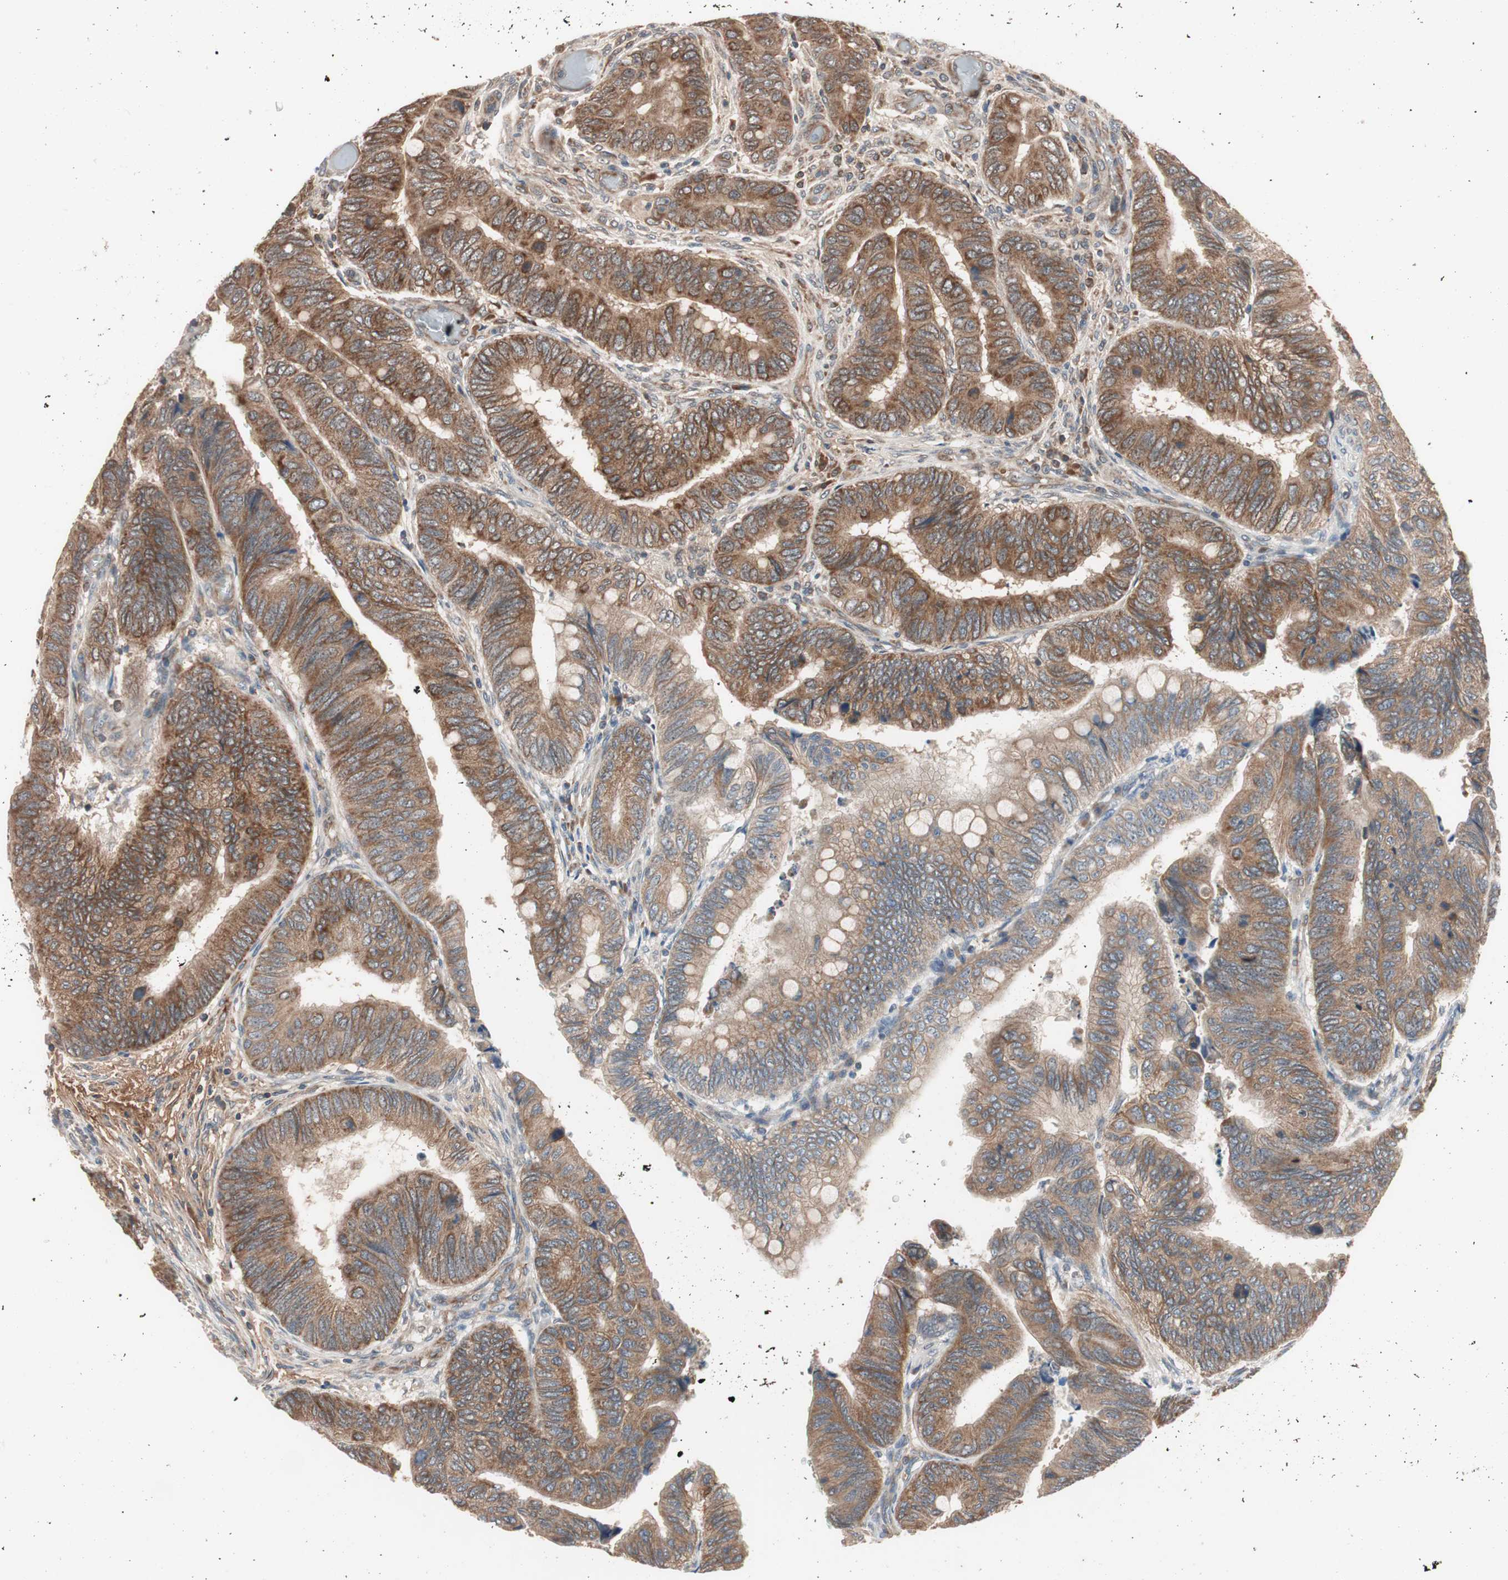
{"staining": {"intensity": "moderate", "quantity": ">75%", "location": "cytoplasmic/membranous"}, "tissue": "colorectal cancer", "cell_type": "Tumor cells", "image_type": "cancer", "snomed": [{"axis": "morphology", "description": "Normal tissue, NOS"}, {"axis": "morphology", "description": "Adenocarcinoma, NOS"}, {"axis": "topography", "description": "Rectum"}, {"axis": "topography", "description": "Peripheral nerve tissue"}], "caption": "A brown stain labels moderate cytoplasmic/membranous expression of a protein in colorectal adenocarcinoma tumor cells.", "gene": "HMBS", "patient": {"sex": "male", "age": 92}}